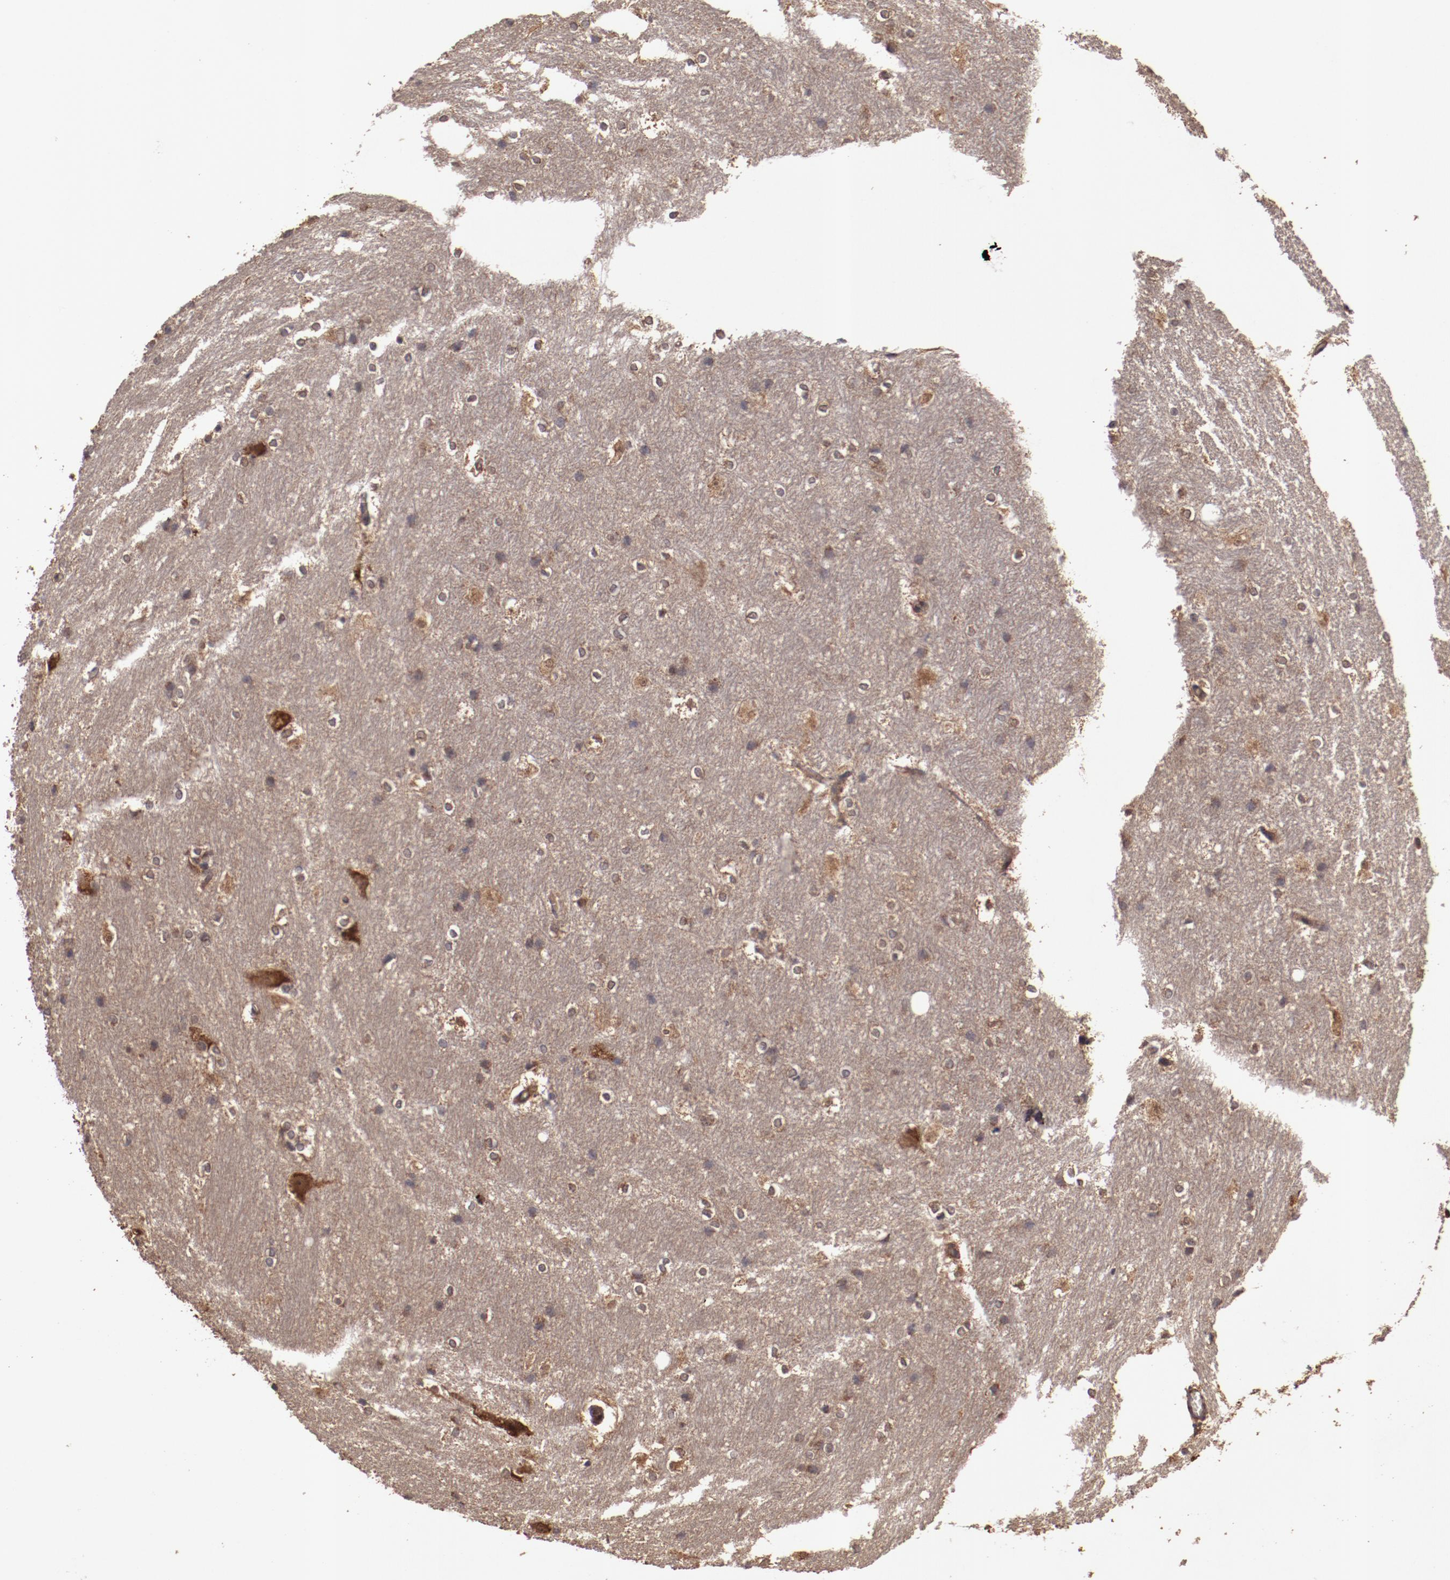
{"staining": {"intensity": "moderate", "quantity": ">75%", "location": "cytoplasmic/membranous"}, "tissue": "hippocampus", "cell_type": "Glial cells", "image_type": "normal", "snomed": [{"axis": "morphology", "description": "Normal tissue, NOS"}, {"axis": "topography", "description": "Hippocampus"}], "caption": "Human hippocampus stained for a protein (brown) demonstrates moderate cytoplasmic/membranous positive expression in about >75% of glial cells.", "gene": "TXNDC16", "patient": {"sex": "female", "age": 19}}